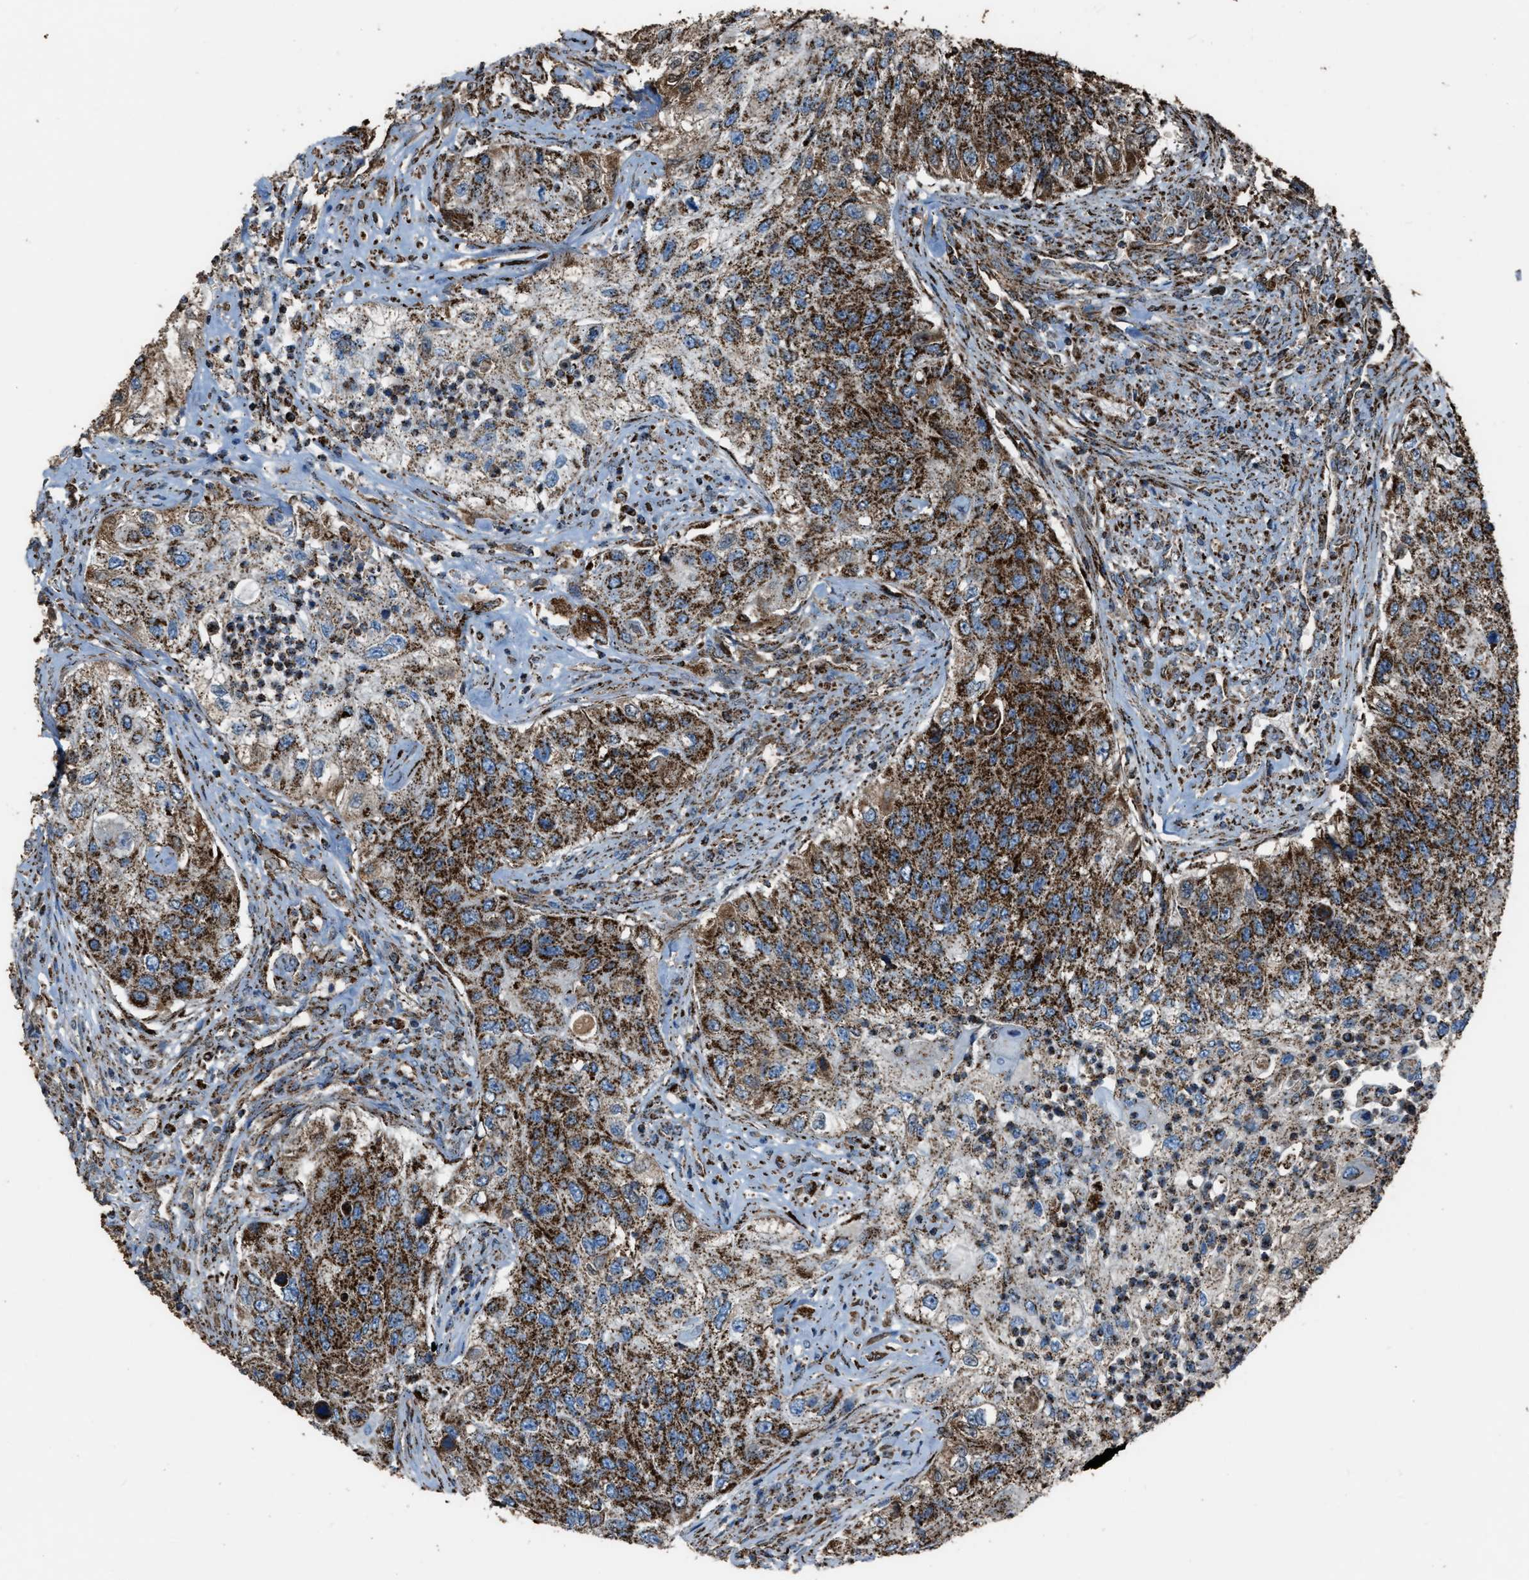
{"staining": {"intensity": "strong", "quantity": "25%-75%", "location": "cytoplasmic/membranous"}, "tissue": "urothelial cancer", "cell_type": "Tumor cells", "image_type": "cancer", "snomed": [{"axis": "morphology", "description": "Urothelial carcinoma, High grade"}, {"axis": "topography", "description": "Urinary bladder"}], "caption": "Human urothelial cancer stained for a protein (brown) reveals strong cytoplasmic/membranous positive staining in approximately 25%-75% of tumor cells.", "gene": "MDH2", "patient": {"sex": "female", "age": 60}}